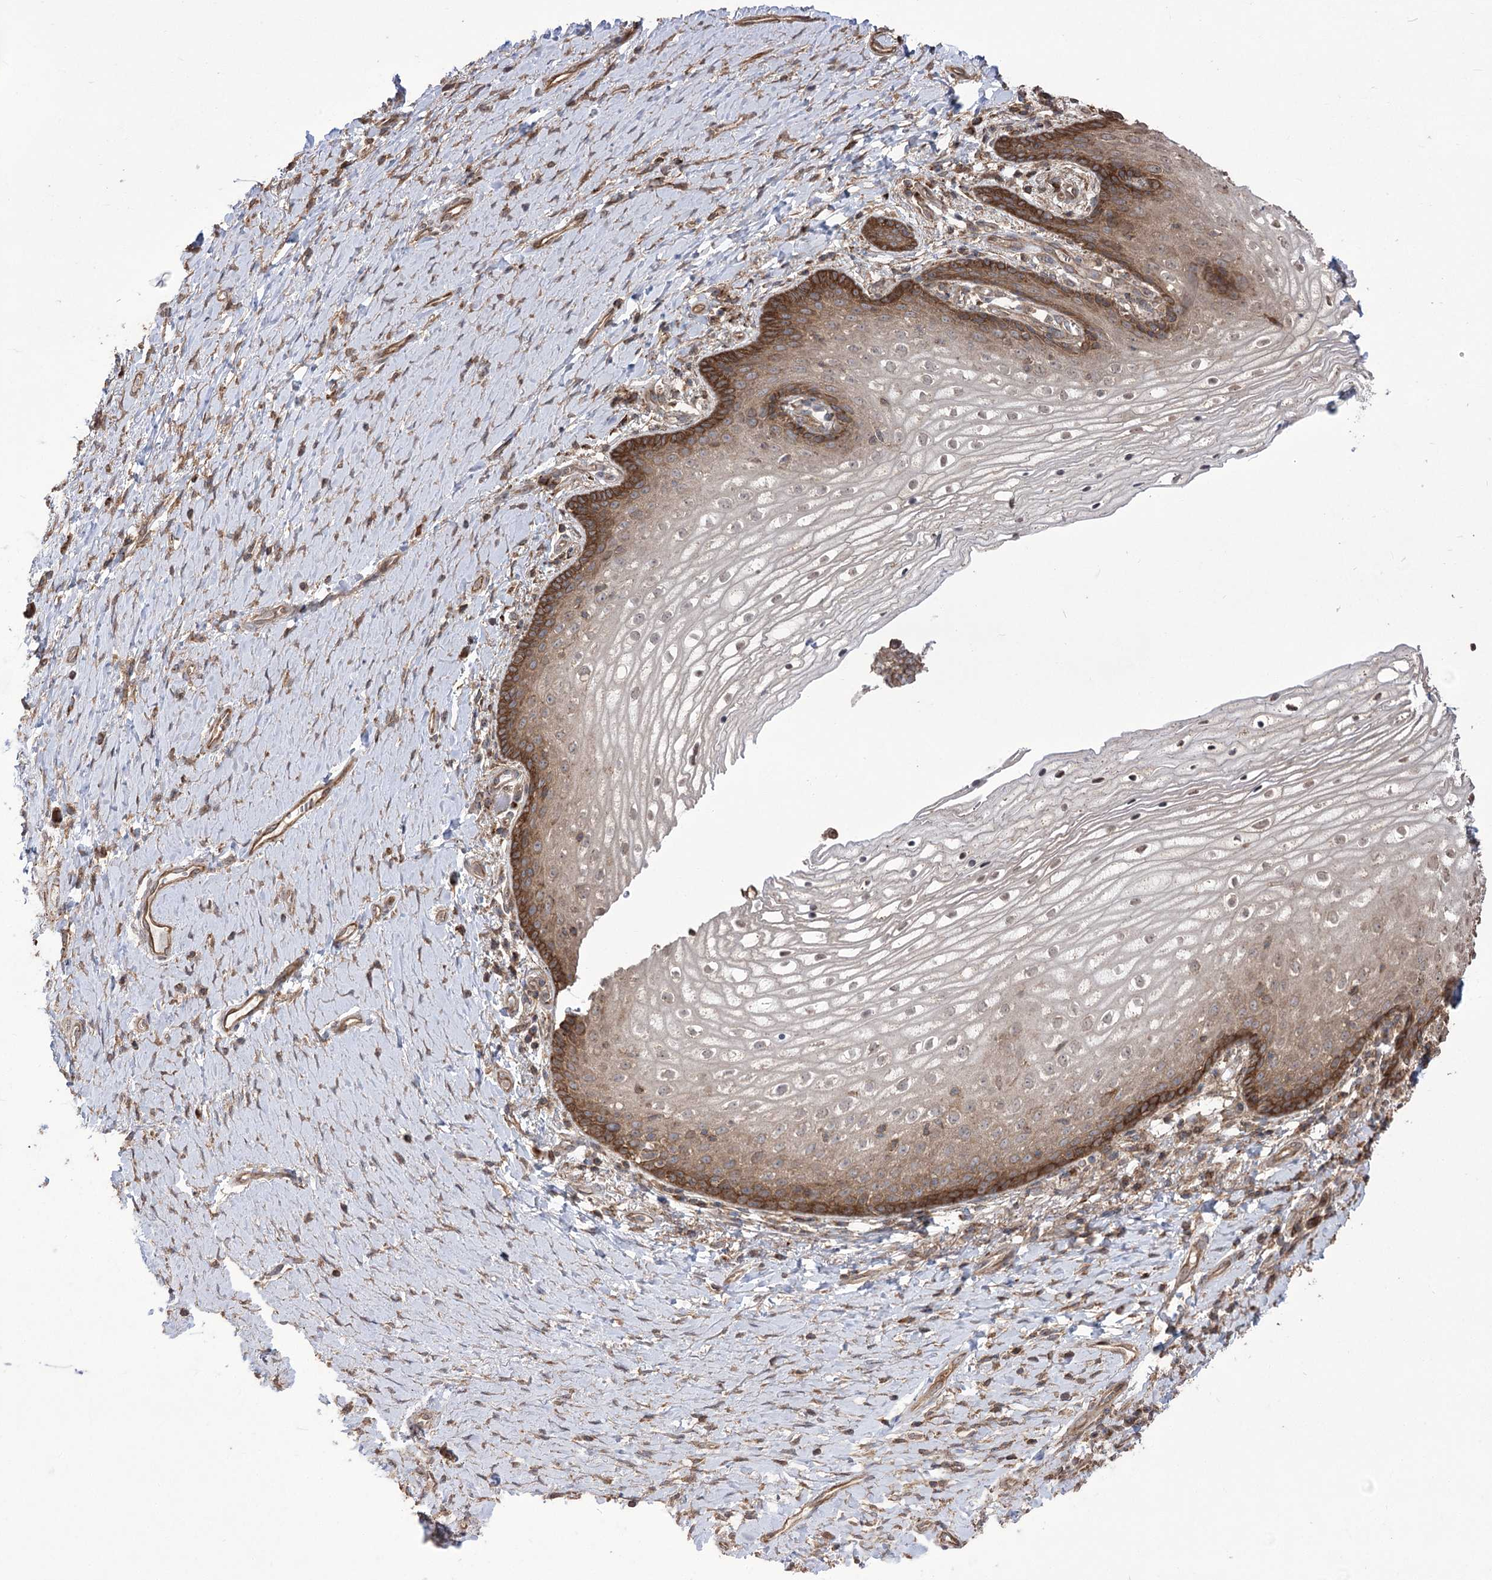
{"staining": {"intensity": "strong", "quantity": "25%-75%", "location": "cytoplasmic/membranous"}, "tissue": "vagina", "cell_type": "Squamous epithelial cells", "image_type": "normal", "snomed": [{"axis": "morphology", "description": "Normal tissue, NOS"}, {"axis": "topography", "description": "Vagina"}], "caption": "High-magnification brightfield microscopy of unremarkable vagina stained with DAB (brown) and counterstained with hematoxylin (blue). squamous epithelial cells exhibit strong cytoplasmic/membranous positivity is appreciated in approximately25%-75% of cells.", "gene": "XYLB", "patient": {"sex": "female", "age": 60}}